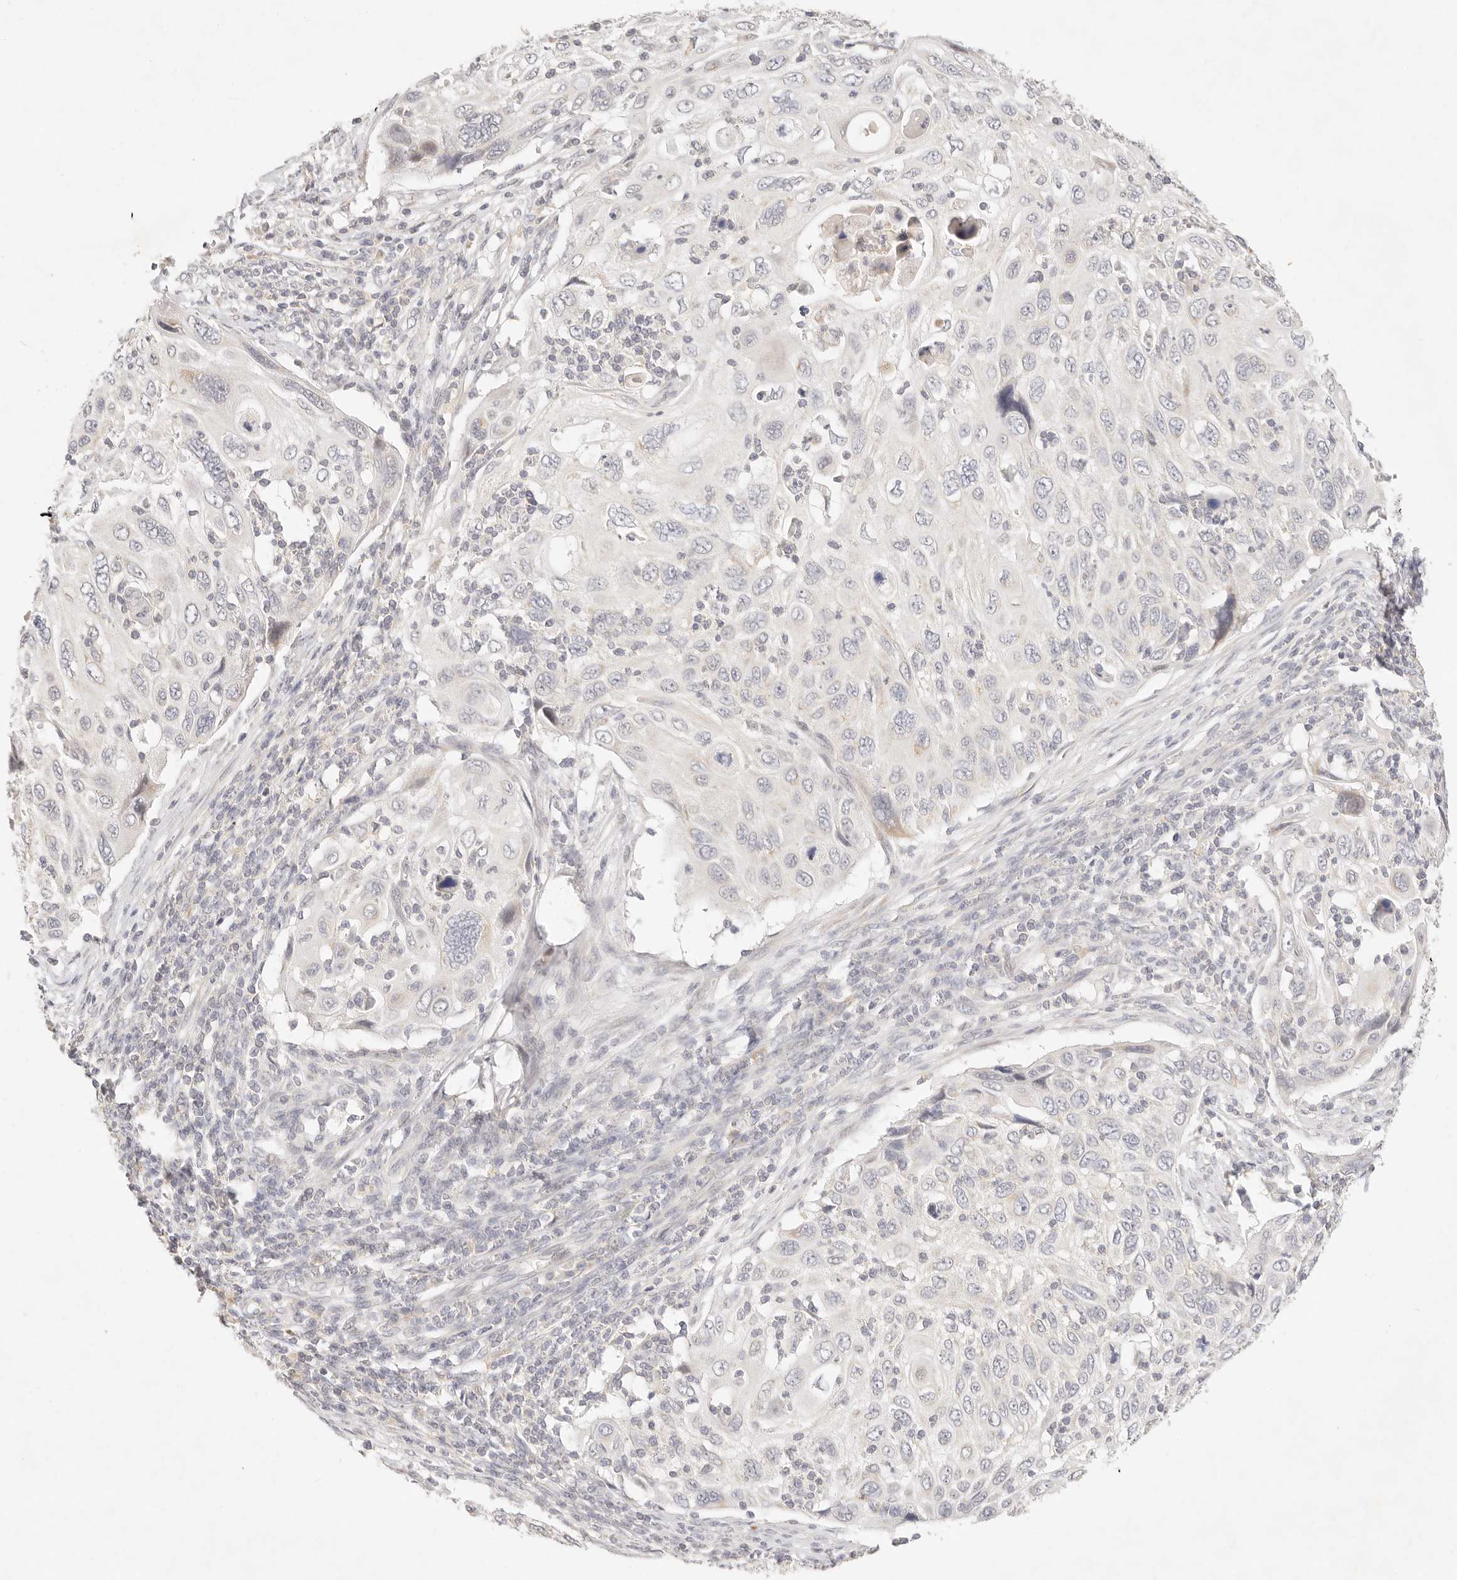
{"staining": {"intensity": "negative", "quantity": "none", "location": "none"}, "tissue": "cervical cancer", "cell_type": "Tumor cells", "image_type": "cancer", "snomed": [{"axis": "morphology", "description": "Squamous cell carcinoma, NOS"}, {"axis": "topography", "description": "Cervix"}], "caption": "The IHC image has no significant staining in tumor cells of cervical cancer (squamous cell carcinoma) tissue.", "gene": "GPR156", "patient": {"sex": "female", "age": 70}}